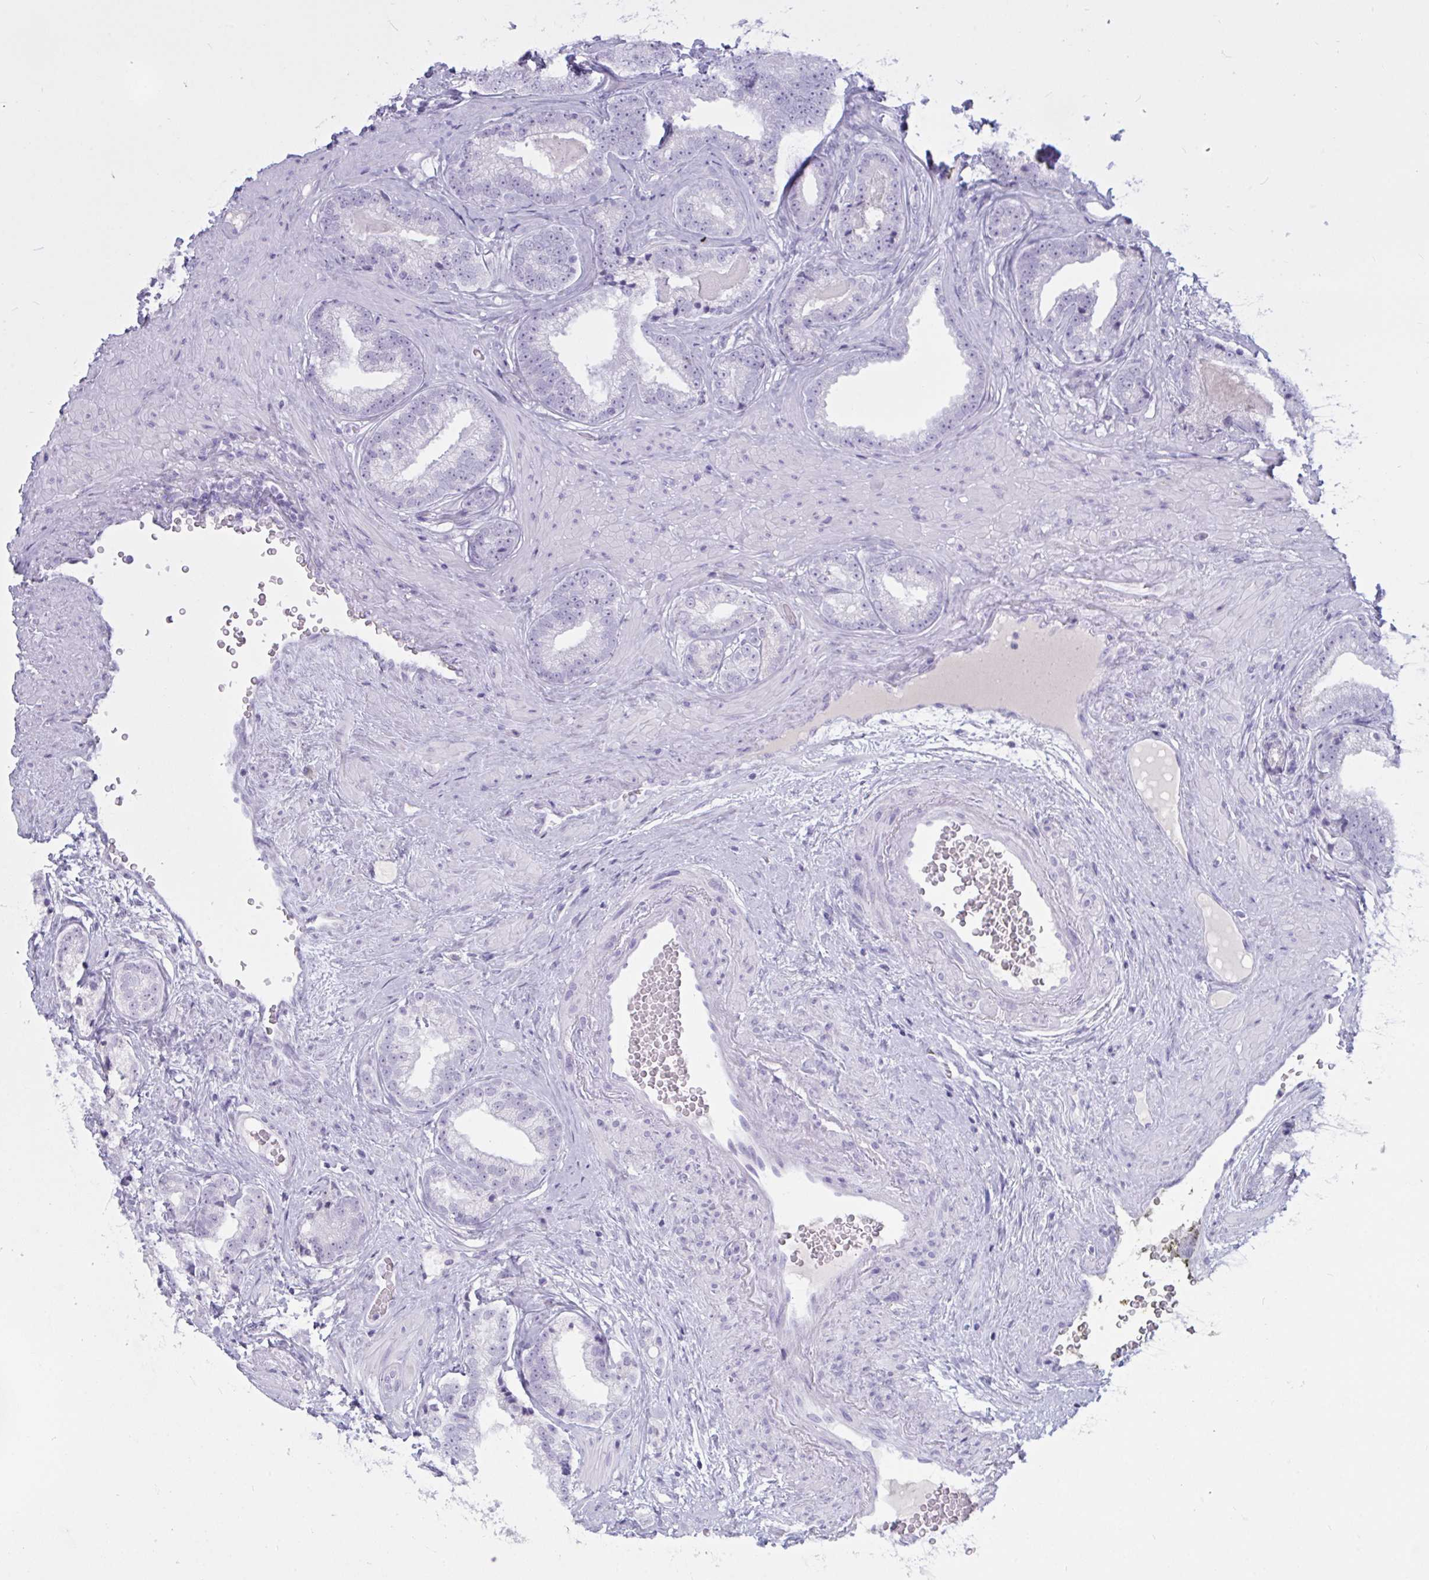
{"staining": {"intensity": "negative", "quantity": "none", "location": "none"}, "tissue": "prostate cancer", "cell_type": "Tumor cells", "image_type": "cancer", "snomed": [{"axis": "morphology", "description": "Adenocarcinoma, Low grade"}, {"axis": "topography", "description": "Prostate"}], "caption": "Protein analysis of adenocarcinoma (low-grade) (prostate) exhibits no significant staining in tumor cells.", "gene": "BBS10", "patient": {"sex": "male", "age": 61}}